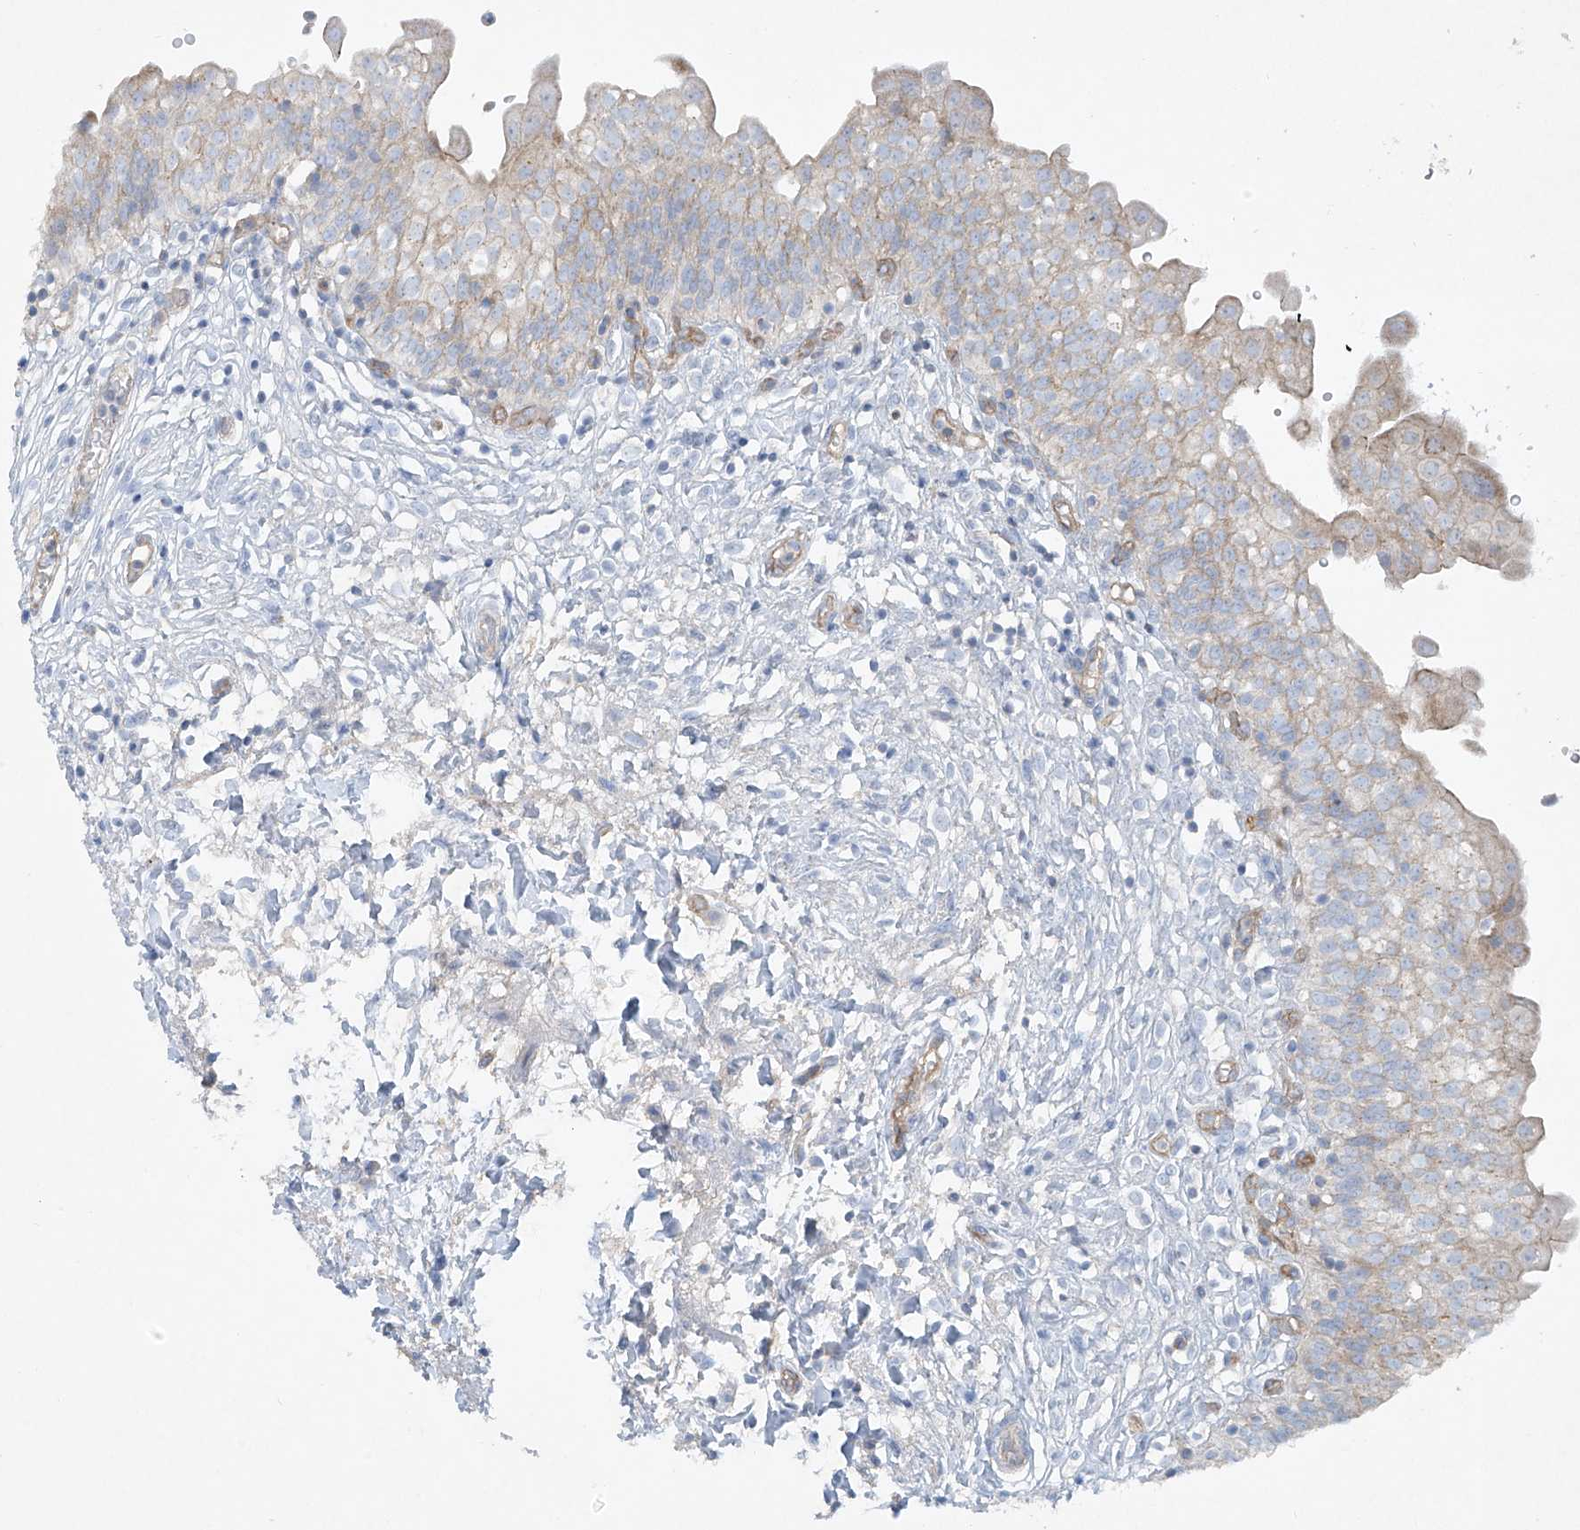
{"staining": {"intensity": "moderate", "quantity": "25%-75%", "location": "cytoplasmic/membranous"}, "tissue": "urinary bladder", "cell_type": "Urothelial cells", "image_type": "normal", "snomed": [{"axis": "morphology", "description": "Normal tissue, NOS"}, {"axis": "topography", "description": "Urinary bladder"}], "caption": "A brown stain highlights moderate cytoplasmic/membranous staining of a protein in urothelial cells of unremarkable urinary bladder.", "gene": "VAMP5", "patient": {"sex": "male", "age": 55}}